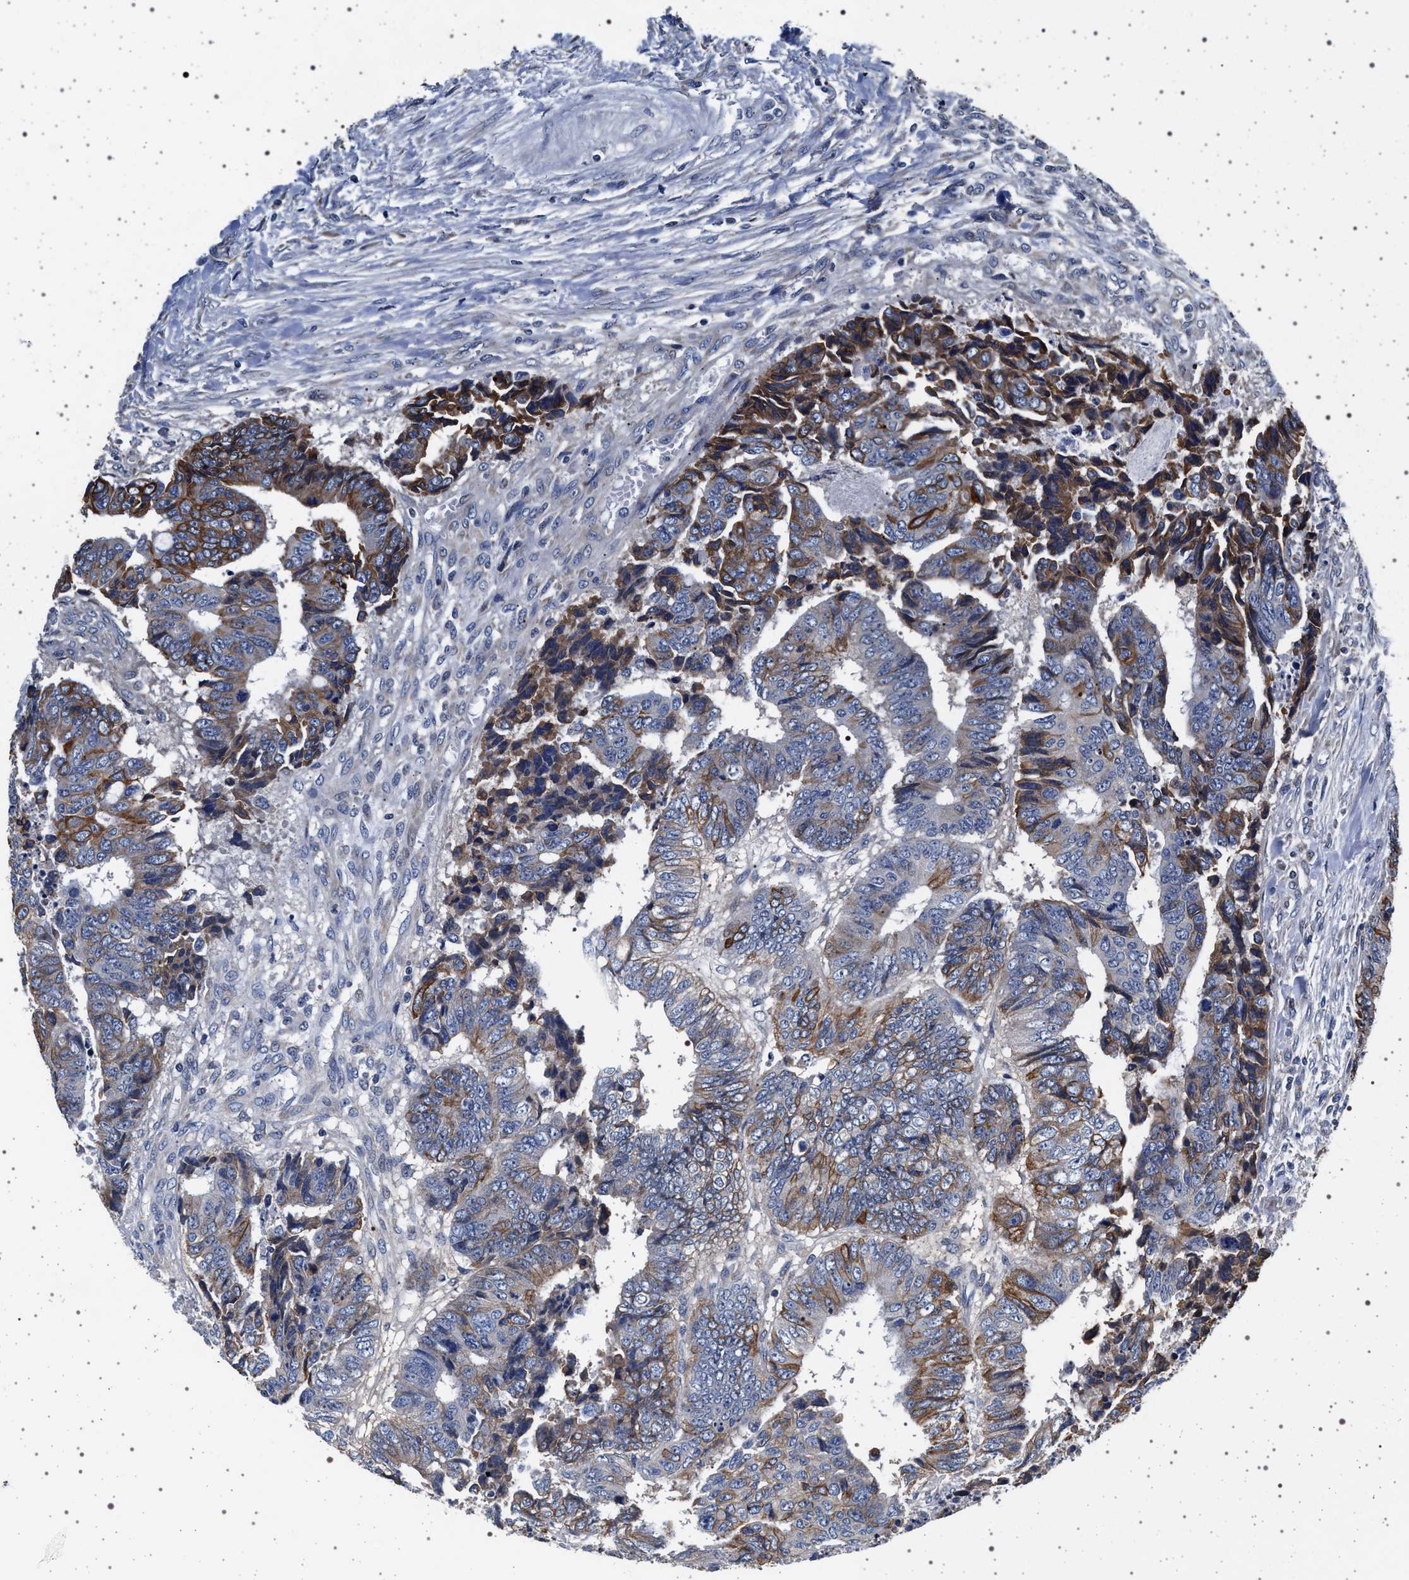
{"staining": {"intensity": "moderate", "quantity": "25%-75%", "location": "cytoplasmic/membranous"}, "tissue": "colorectal cancer", "cell_type": "Tumor cells", "image_type": "cancer", "snomed": [{"axis": "morphology", "description": "Adenocarcinoma, NOS"}, {"axis": "topography", "description": "Rectum"}], "caption": "Immunohistochemical staining of human colorectal cancer (adenocarcinoma) displays medium levels of moderate cytoplasmic/membranous expression in about 25%-75% of tumor cells. The protein of interest is shown in brown color, while the nuclei are stained blue.", "gene": "MAP3K2", "patient": {"sex": "male", "age": 84}}